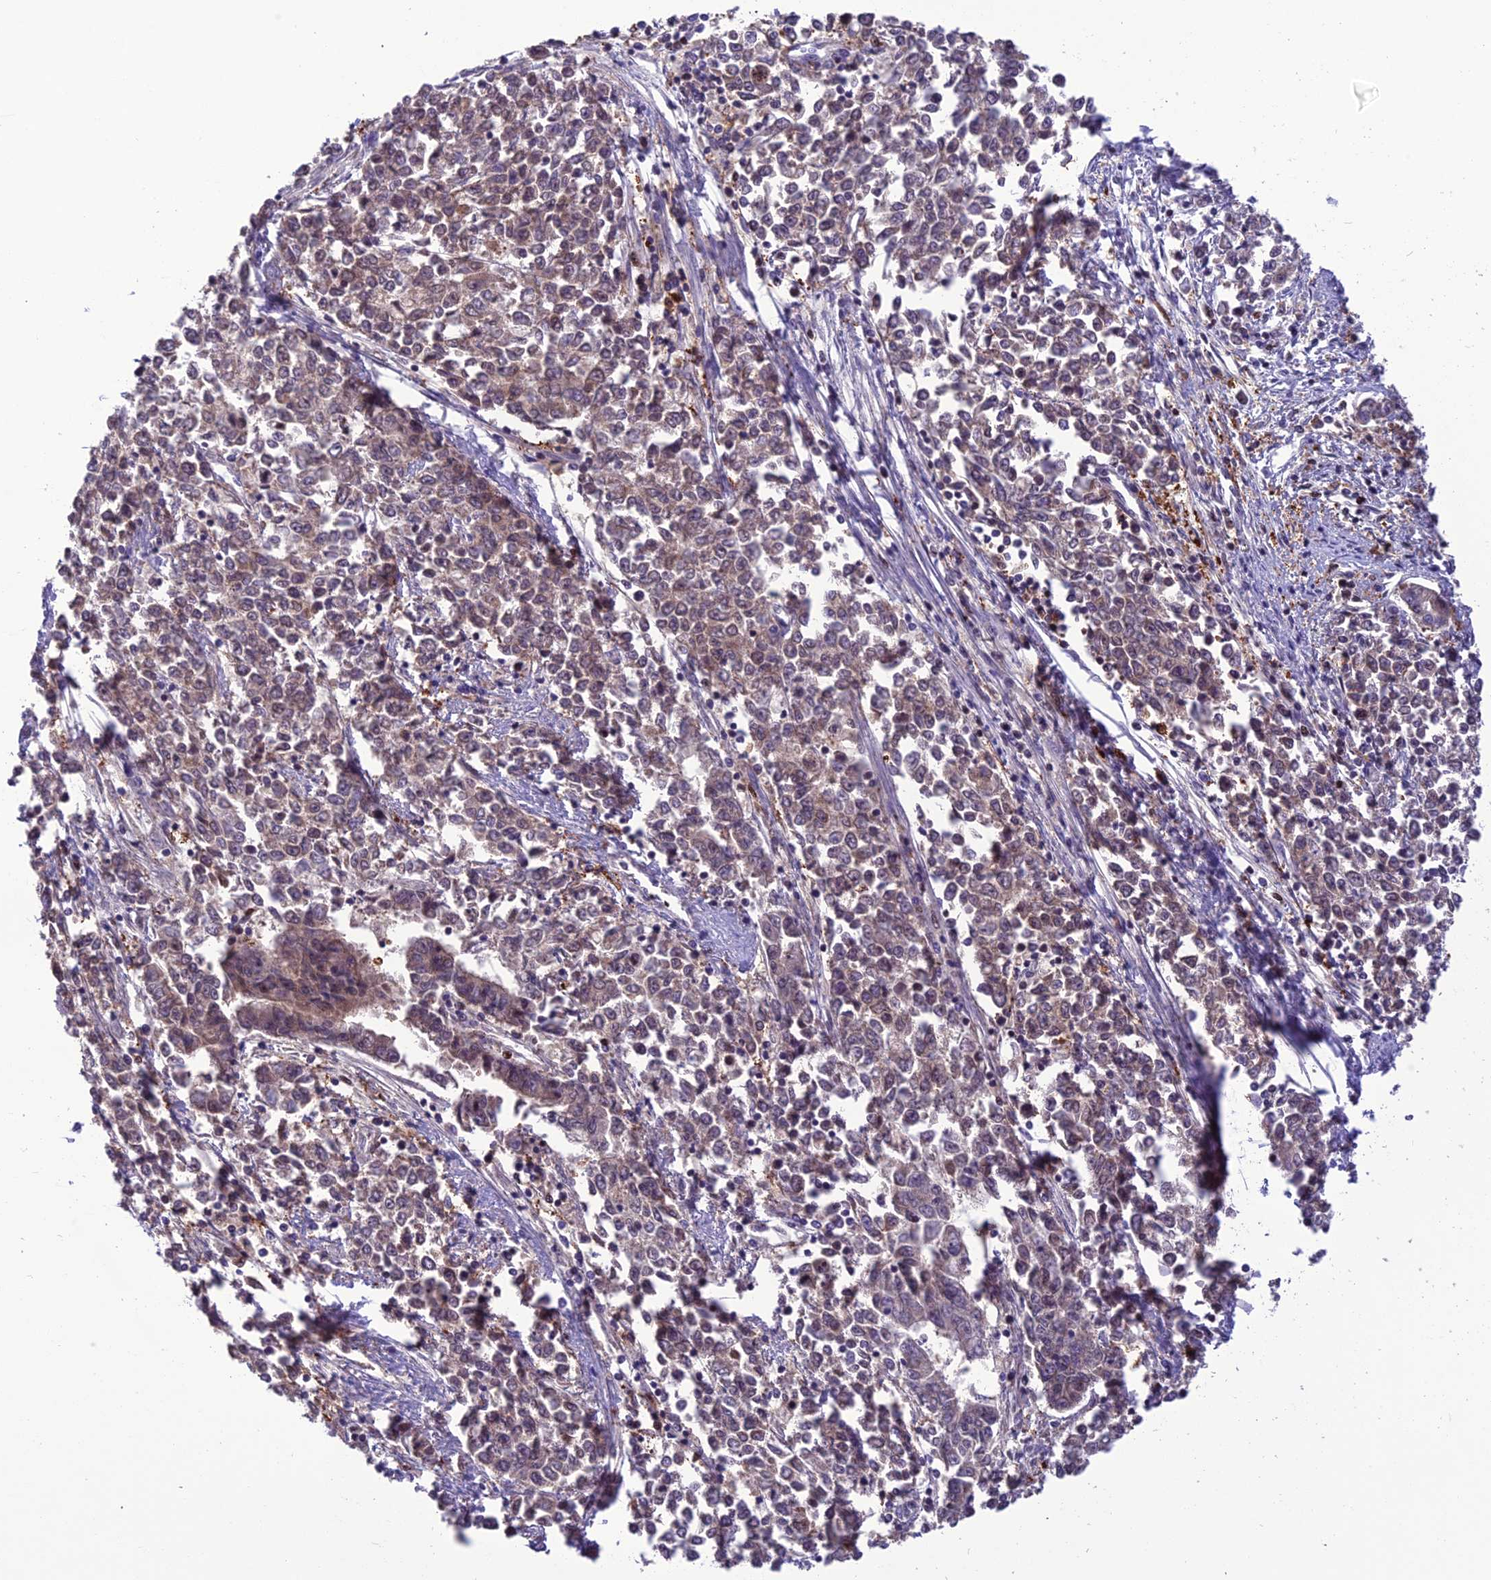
{"staining": {"intensity": "weak", "quantity": "25%-75%", "location": "cytoplasmic/membranous"}, "tissue": "endometrial cancer", "cell_type": "Tumor cells", "image_type": "cancer", "snomed": [{"axis": "morphology", "description": "Adenocarcinoma, NOS"}, {"axis": "topography", "description": "Endometrium"}], "caption": "About 25%-75% of tumor cells in endometrial cancer (adenocarcinoma) show weak cytoplasmic/membranous protein expression as visualized by brown immunohistochemical staining.", "gene": "MIS12", "patient": {"sex": "female", "age": 50}}